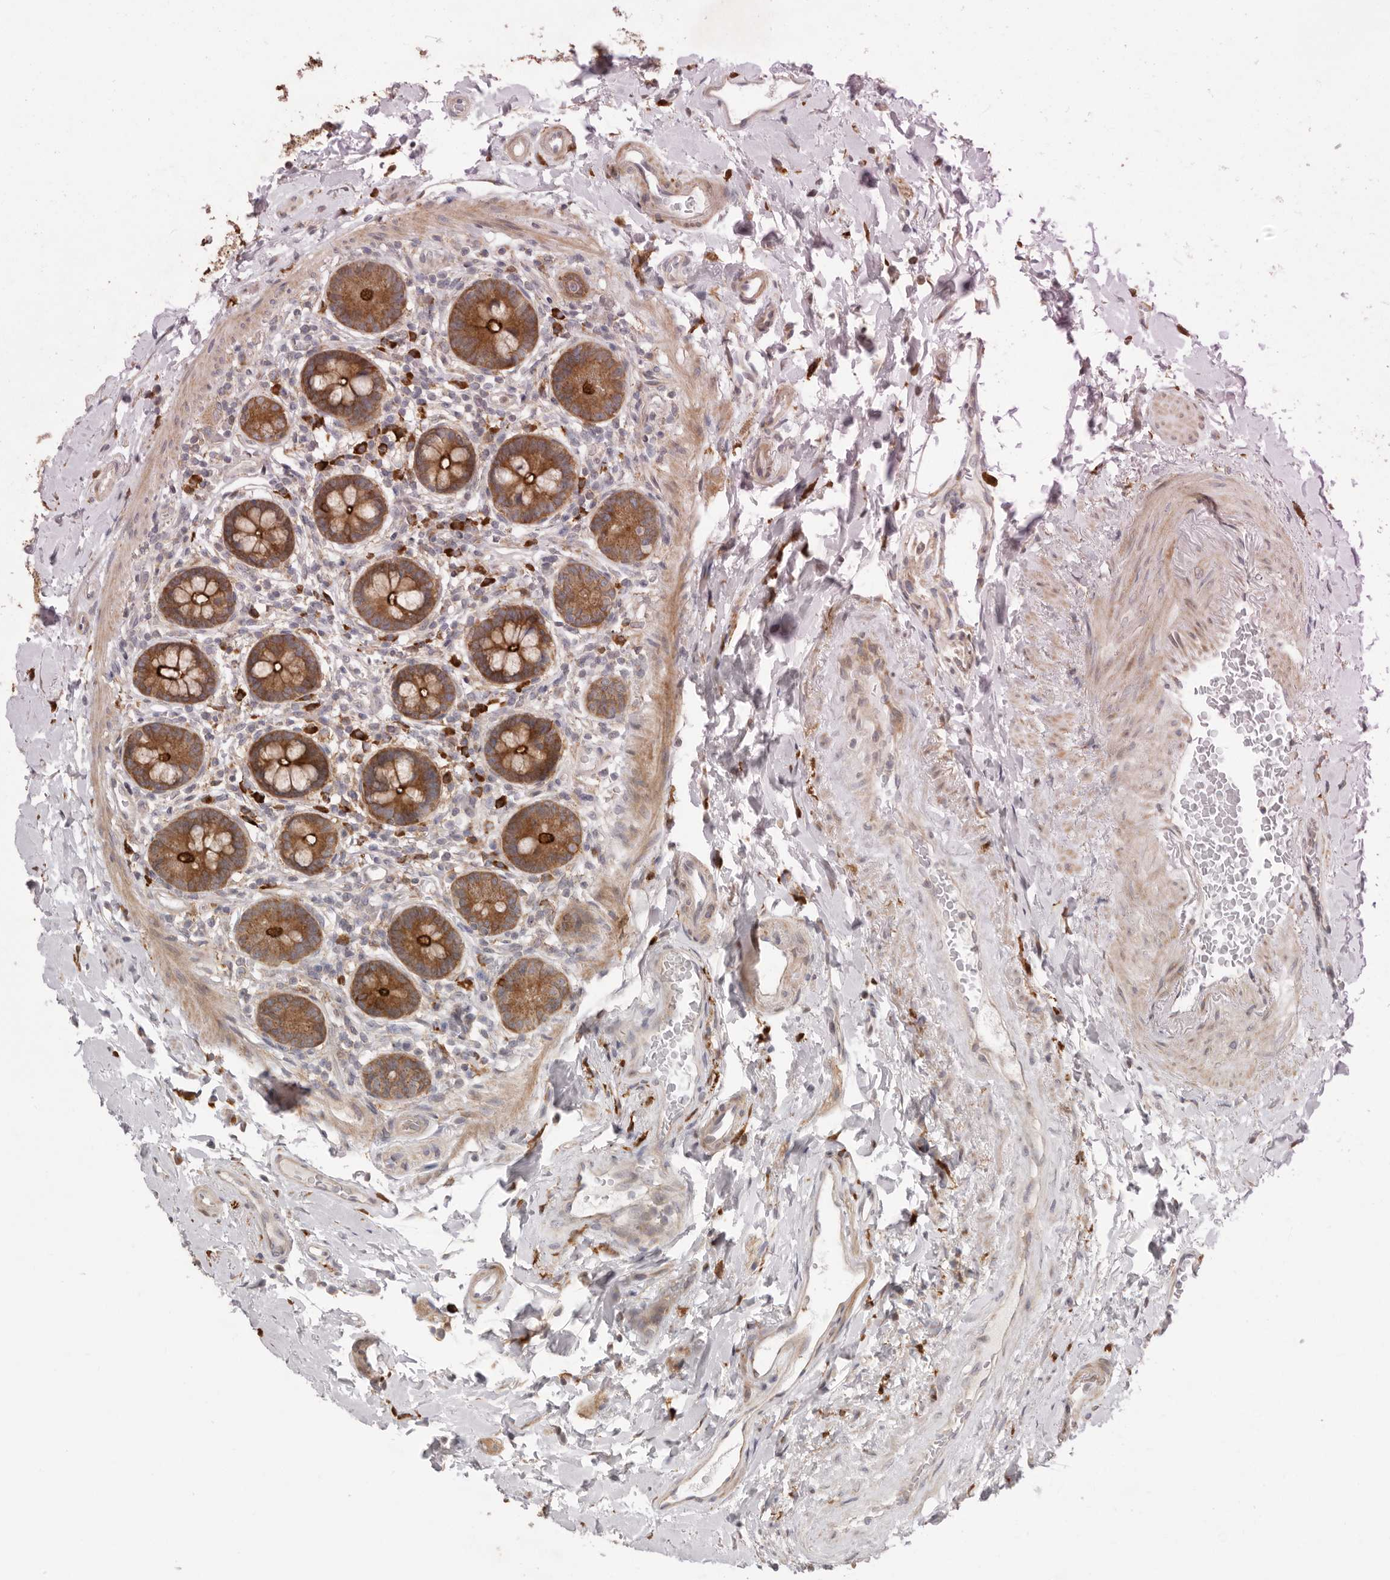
{"staining": {"intensity": "strong", "quantity": ">75%", "location": "cytoplasmic/membranous"}, "tissue": "small intestine", "cell_type": "Glandular cells", "image_type": "normal", "snomed": [{"axis": "morphology", "description": "Normal tissue, NOS"}, {"axis": "topography", "description": "Small intestine"}], "caption": "About >75% of glandular cells in benign small intestine reveal strong cytoplasmic/membranous protein expression as visualized by brown immunohistochemical staining.", "gene": "USH1C", "patient": {"sex": "female", "age": 84}}